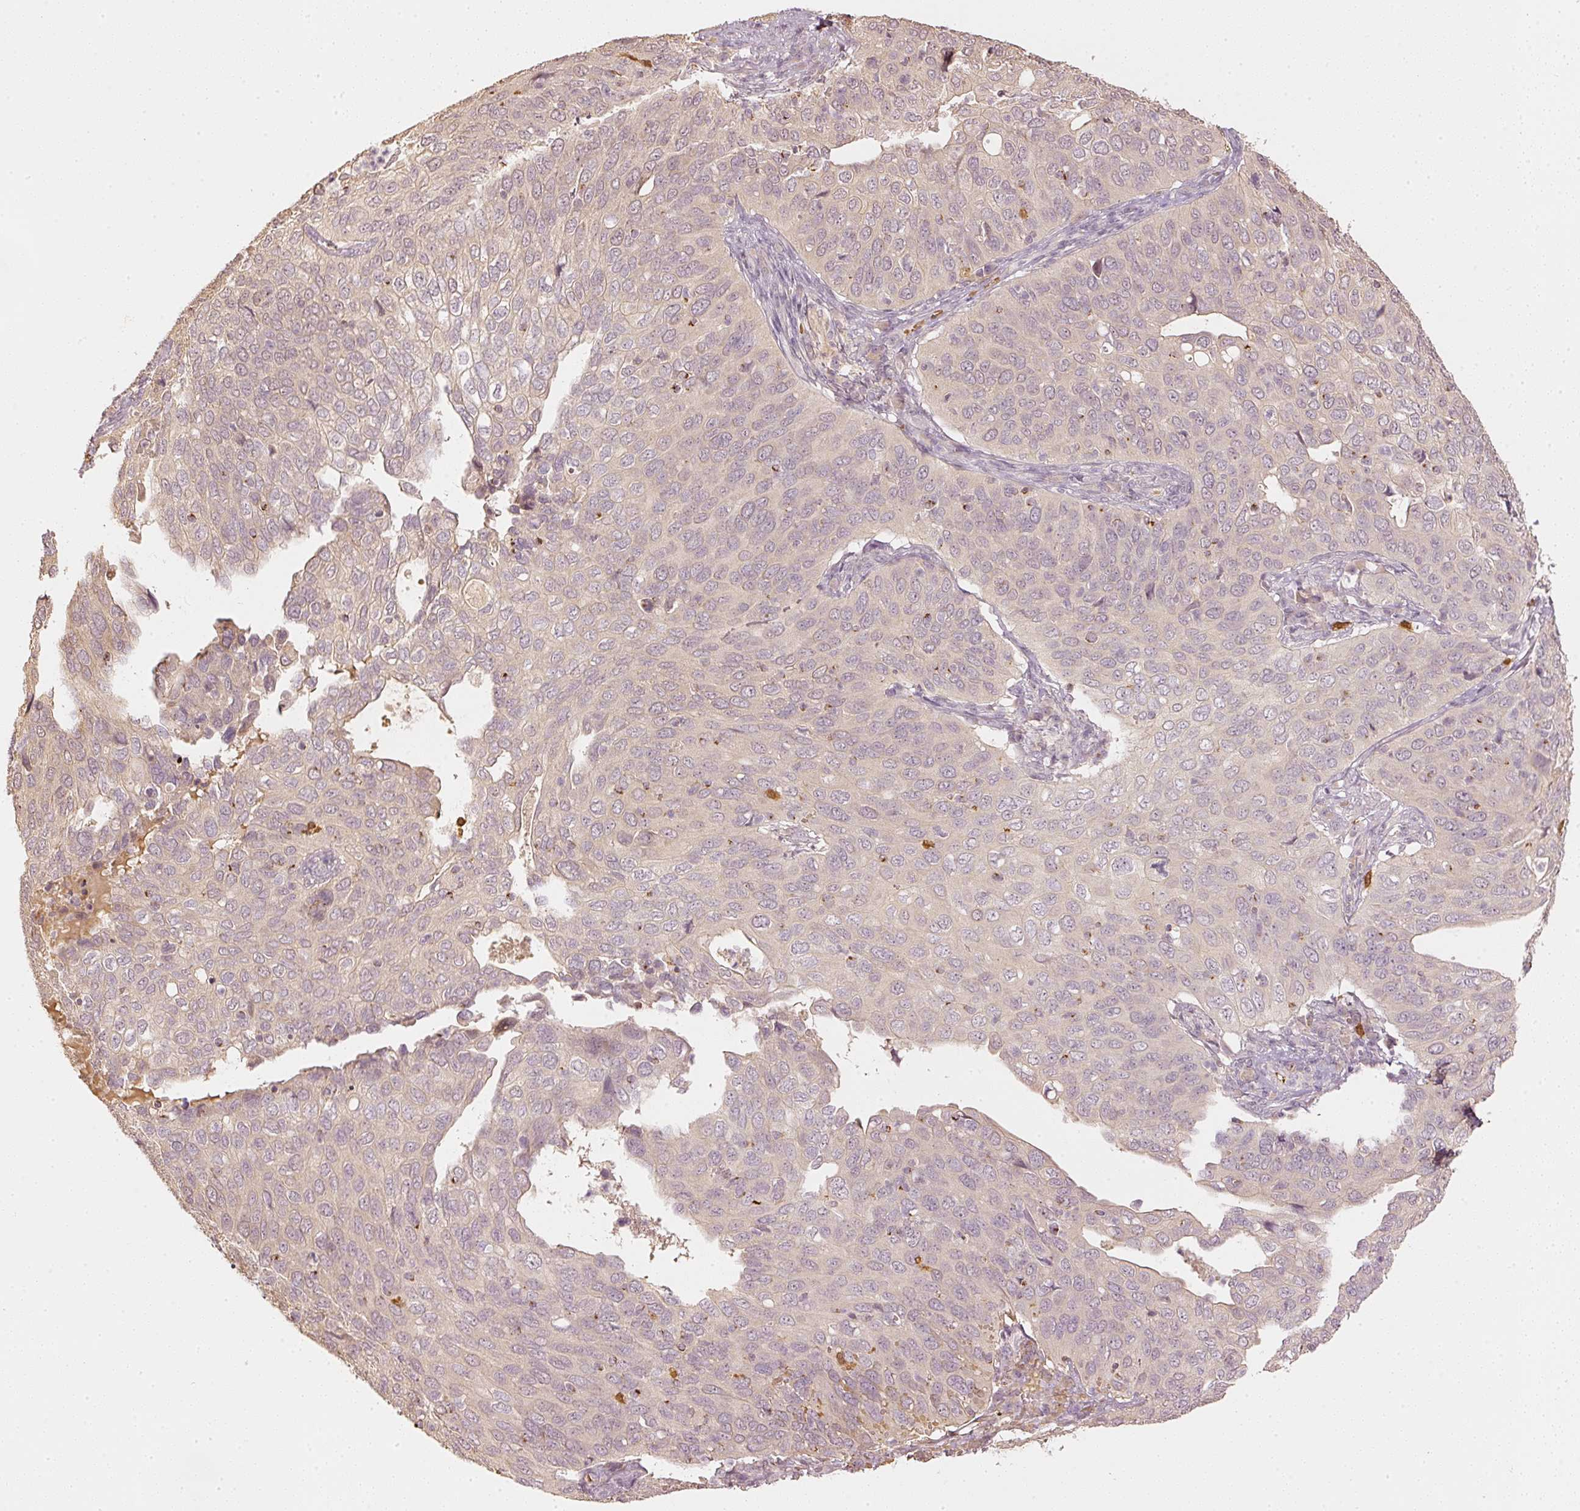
{"staining": {"intensity": "weak", "quantity": "25%-75%", "location": "cytoplasmic/membranous"}, "tissue": "cervical cancer", "cell_type": "Tumor cells", "image_type": "cancer", "snomed": [{"axis": "morphology", "description": "Squamous cell carcinoma, NOS"}, {"axis": "topography", "description": "Cervix"}], "caption": "Cervical cancer stained for a protein (brown) displays weak cytoplasmic/membranous positive positivity in about 25%-75% of tumor cells.", "gene": "GZMA", "patient": {"sex": "female", "age": 36}}